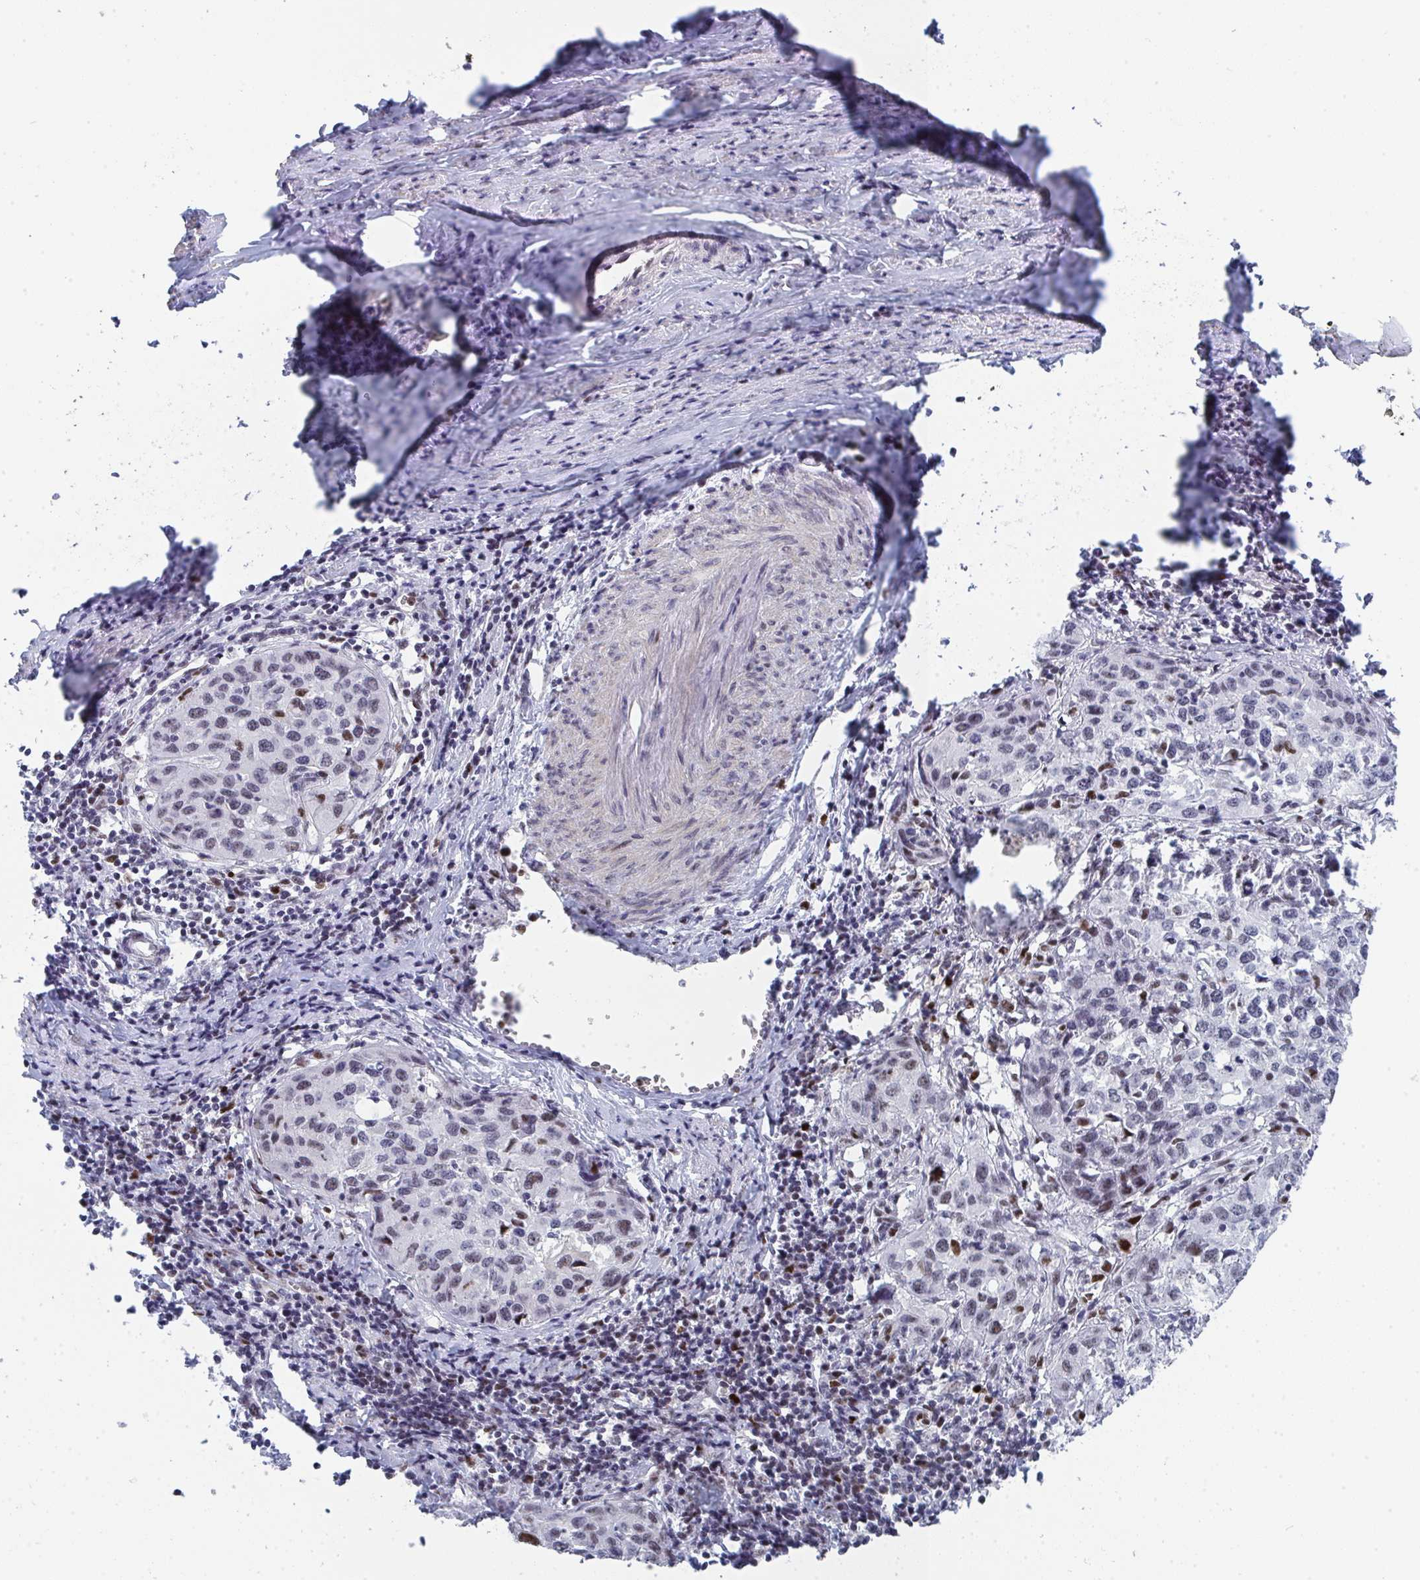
{"staining": {"intensity": "moderate", "quantity": "25%-75%", "location": "nuclear"}, "tissue": "cervical cancer", "cell_type": "Tumor cells", "image_type": "cancer", "snomed": [{"axis": "morphology", "description": "Squamous cell carcinoma, NOS"}, {"axis": "topography", "description": "Cervix"}], "caption": "Immunohistochemical staining of squamous cell carcinoma (cervical) demonstrates moderate nuclear protein expression in about 25%-75% of tumor cells. Immunohistochemistry stains the protein of interest in brown and the nuclei are stained blue.", "gene": "JDP2", "patient": {"sex": "female", "age": 51}}